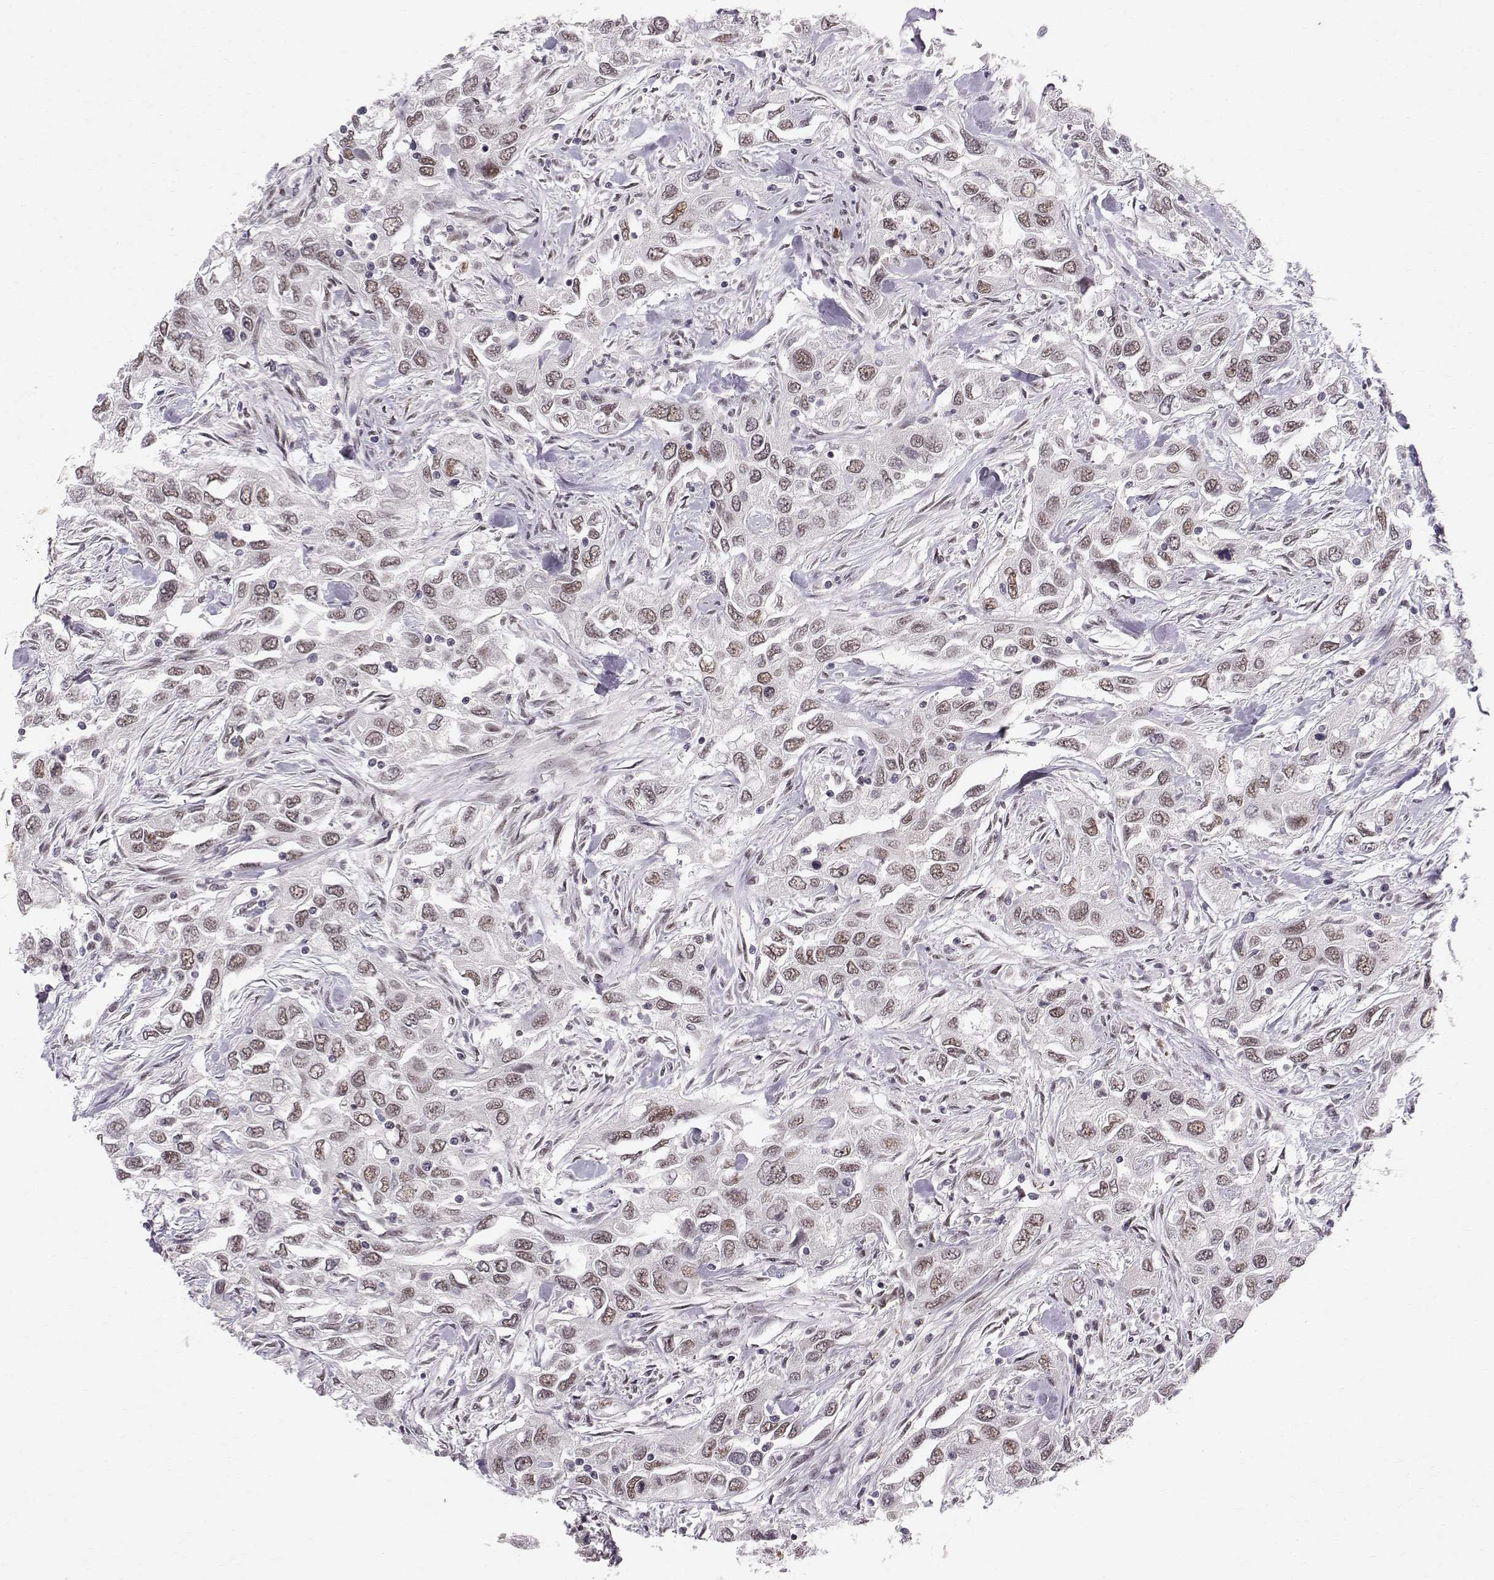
{"staining": {"intensity": "weak", "quantity": "25%-75%", "location": "nuclear"}, "tissue": "urothelial cancer", "cell_type": "Tumor cells", "image_type": "cancer", "snomed": [{"axis": "morphology", "description": "Urothelial carcinoma, High grade"}, {"axis": "topography", "description": "Urinary bladder"}], "caption": "Urothelial carcinoma (high-grade) stained with immunohistochemistry (IHC) shows weak nuclear positivity in approximately 25%-75% of tumor cells.", "gene": "RPP38", "patient": {"sex": "male", "age": 76}}